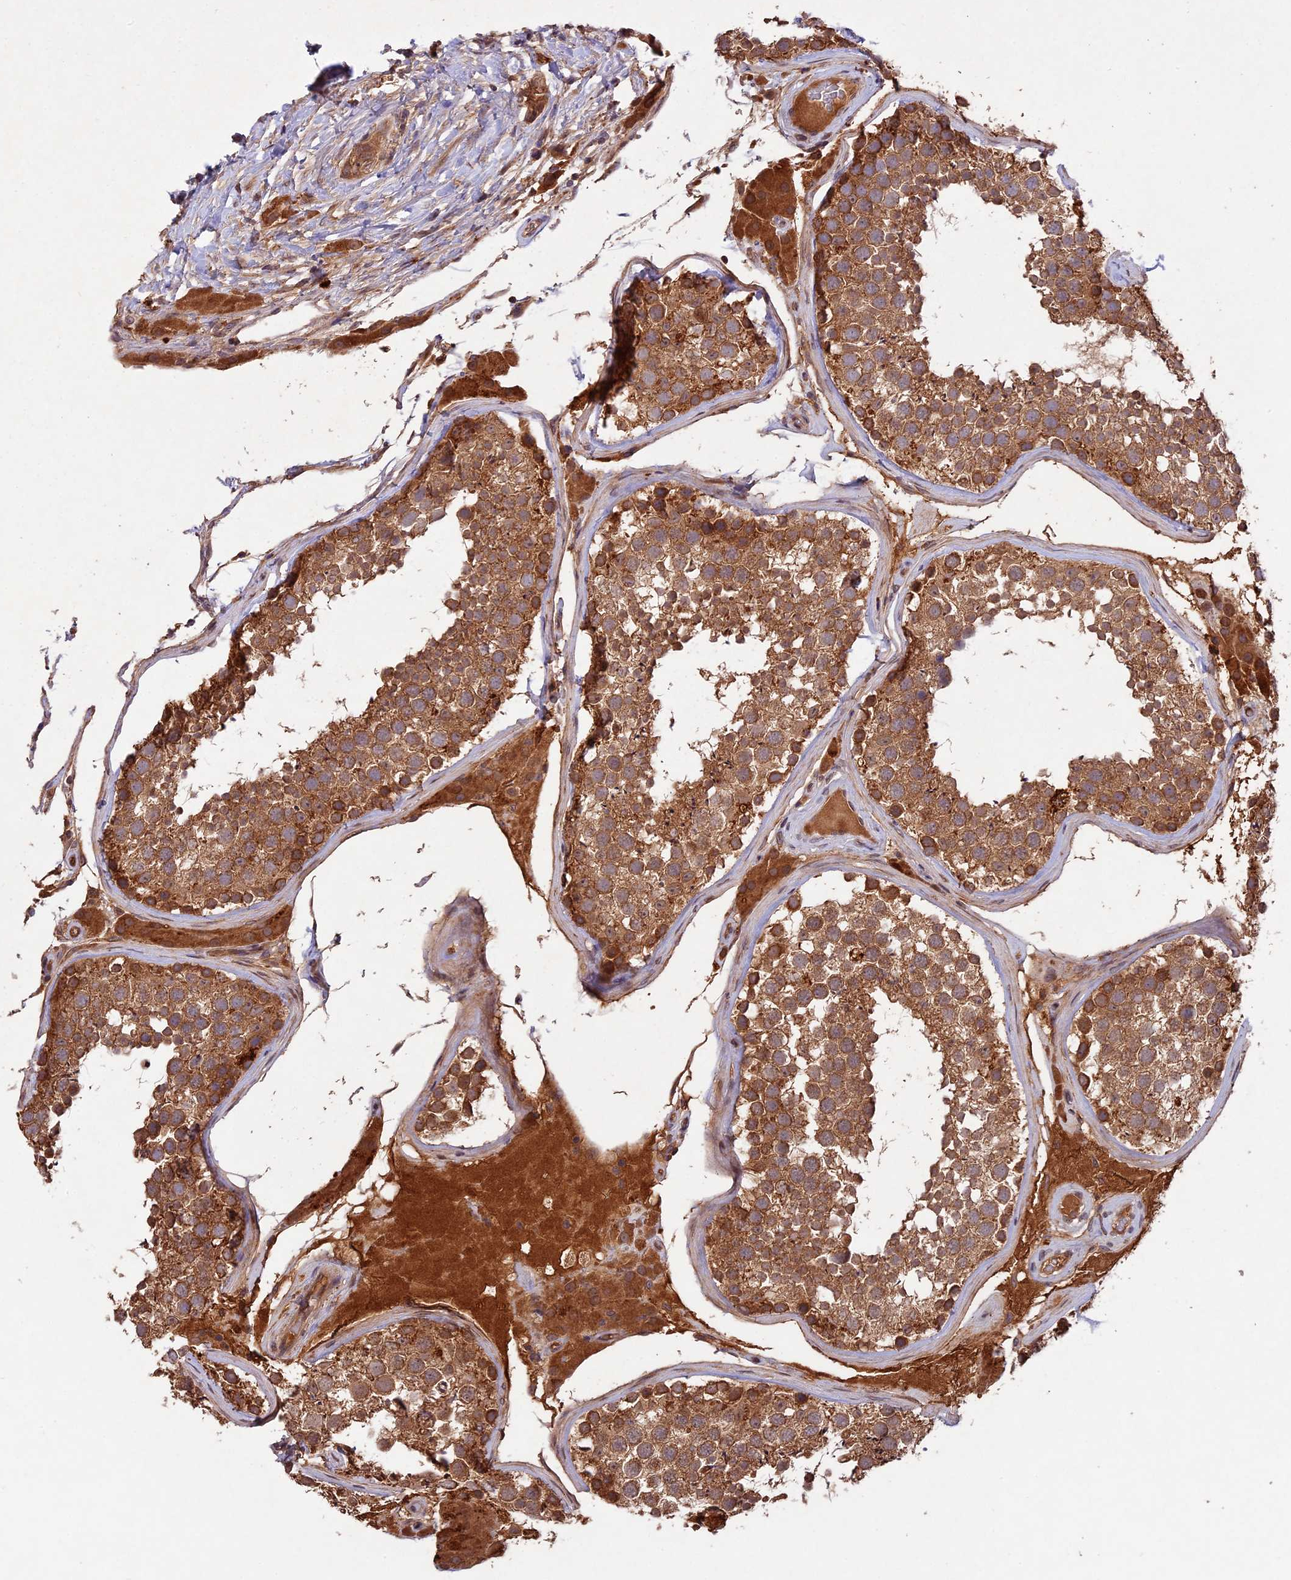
{"staining": {"intensity": "strong", "quantity": ">75%", "location": "cytoplasmic/membranous"}, "tissue": "testis", "cell_type": "Cells in seminiferous ducts", "image_type": "normal", "snomed": [{"axis": "morphology", "description": "Normal tissue, NOS"}, {"axis": "topography", "description": "Testis"}], "caption": "The image exhibits immunohistochemical staining of normal testis. There is strong cytoplasmic/membranous positivity is present in about >75% of cells in seminiferous ducts.", "gene": "CHAC1", "patient": {"sex": "male", "age": 46}}